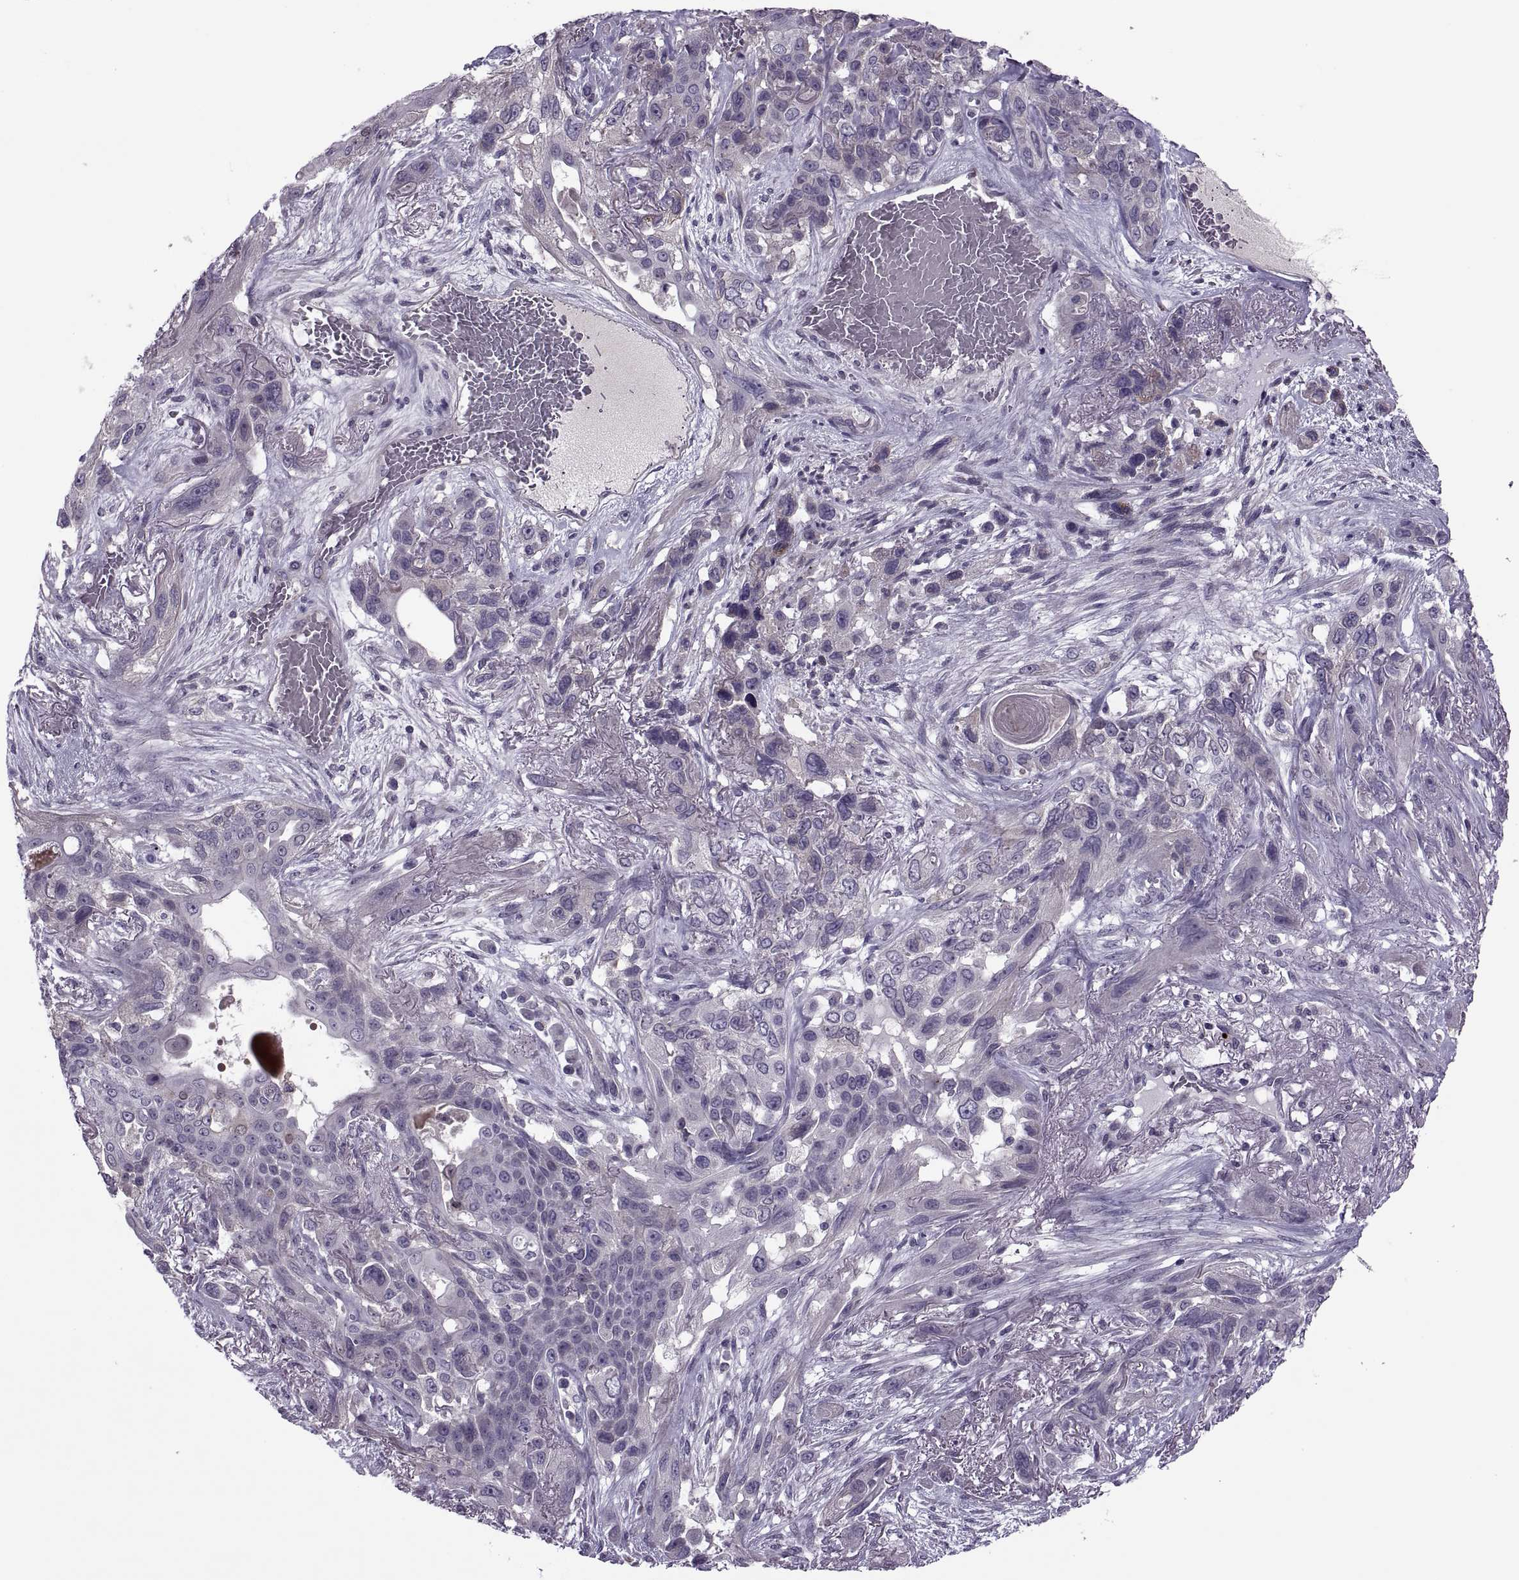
{"staining": {"intensity": "negative", "quantity": "none", "location": "none"}, "tissue": "lung cancer", "cell_type": "Tumor cells", "image_type": "cancer", "snomed": [{"axis": "morphology", "description": "Squamous cell carcinoma, NOS"}, {"axis": "topography", "description": "Lung"}], "caption": "Squamous cell carcinoma (lung) stained for a protein using IHC displays no positivity tumor cells.", "gene": "ODF3", "patient": {"sex": "female", "age": 70}}